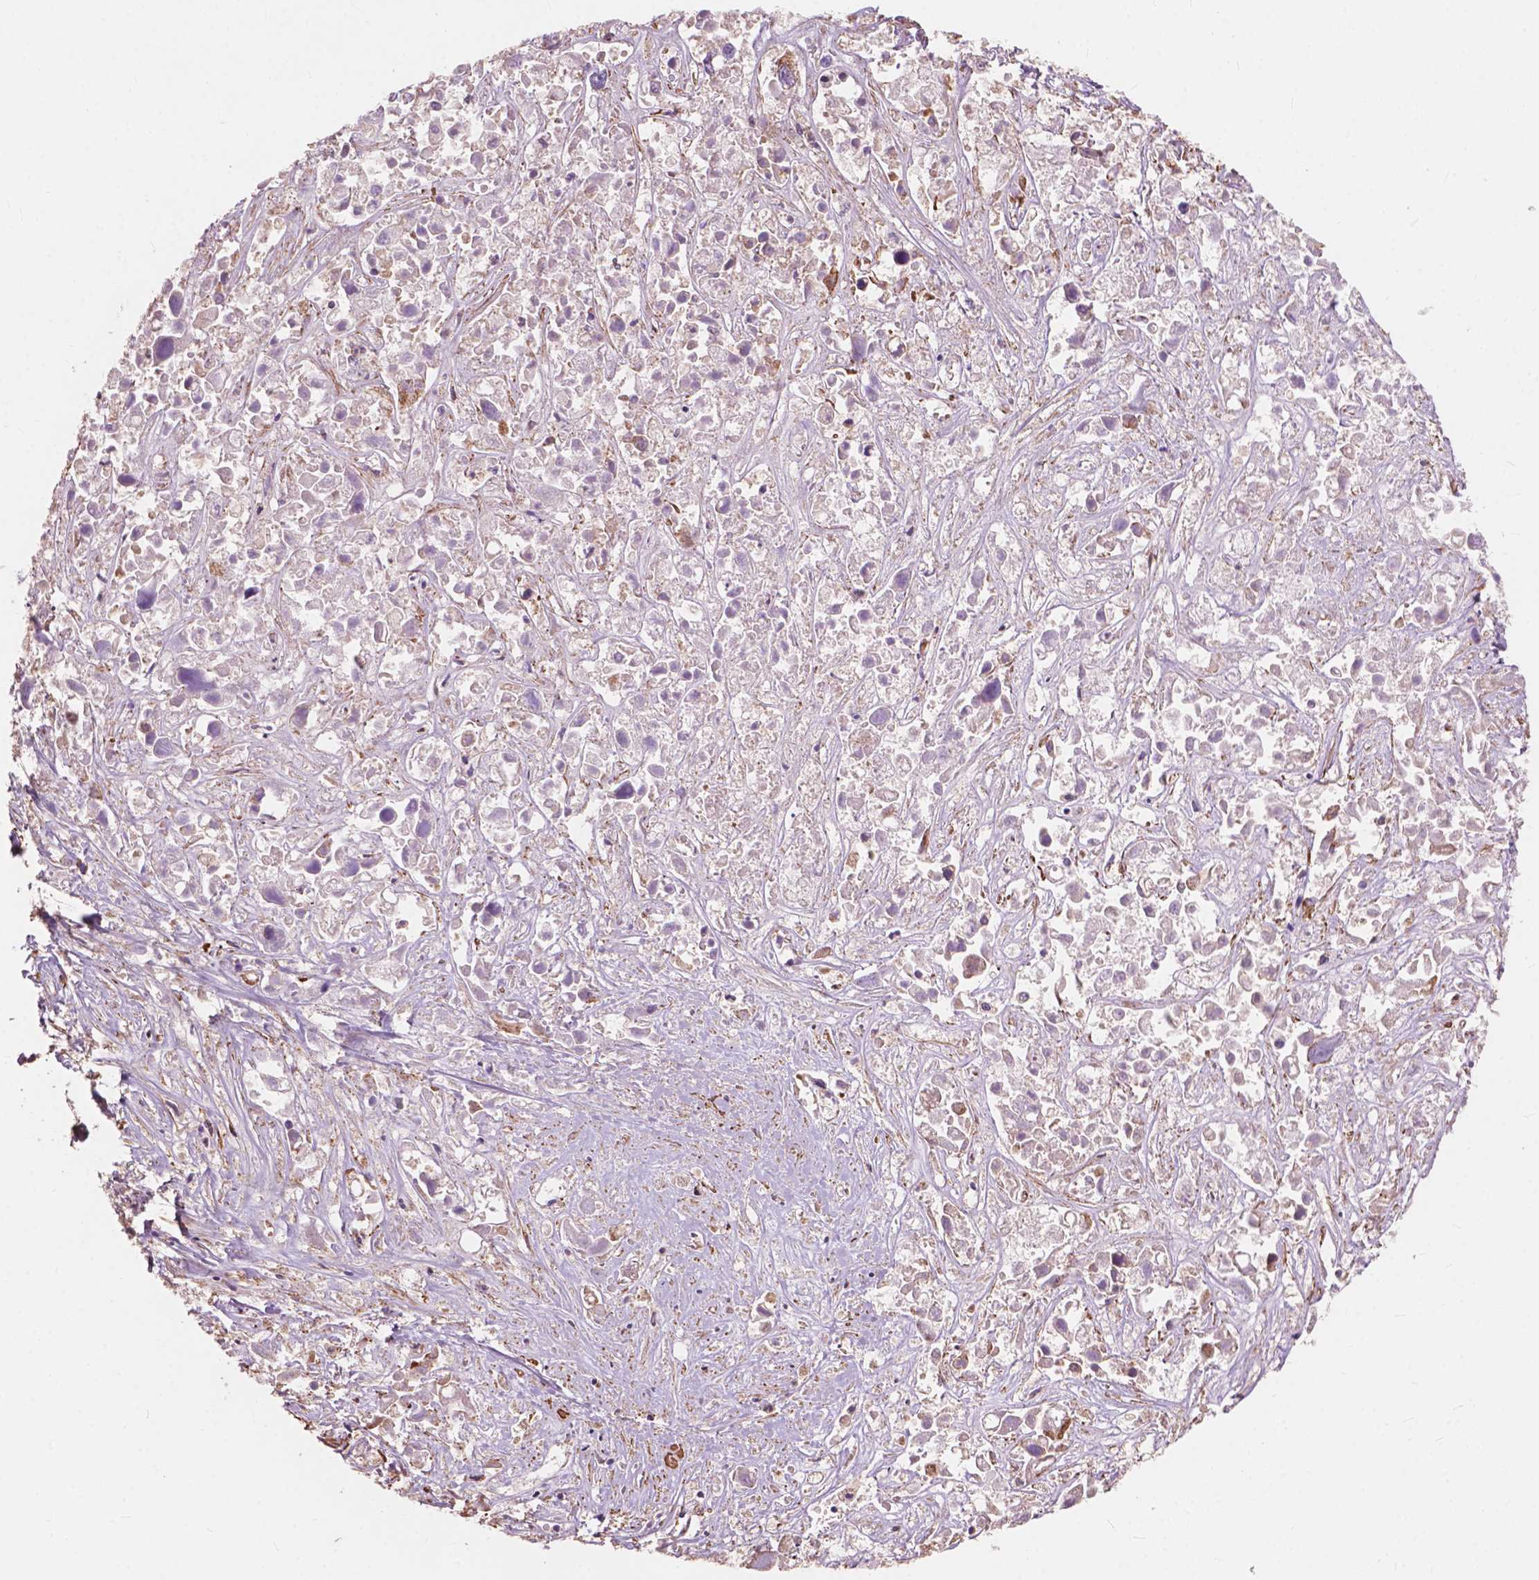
{"staining": {"intensity": "negative", "quantity": "none", "location": "none"}, "tissue": "liver cancer", "cell_type": "Tumor cells", "image_type": "cancer", "snomed": [{"axis": "morphology", "description": "Cholangiocarcinoma"}, {"axis": "topography", "description": "Liver"}], "caption": "High magnification brightfield microscopy of liver cancer (cholangiocarcinoma) stained with DAB (3,3'-diaminobenzidine) (brown) and counterstained with hematoxylin (blue): tumor cells show no significant positivity. (DAB IHC, high magnification).", "gene": "FNIP1", "patient": {"sex": "male", "age": 81}}